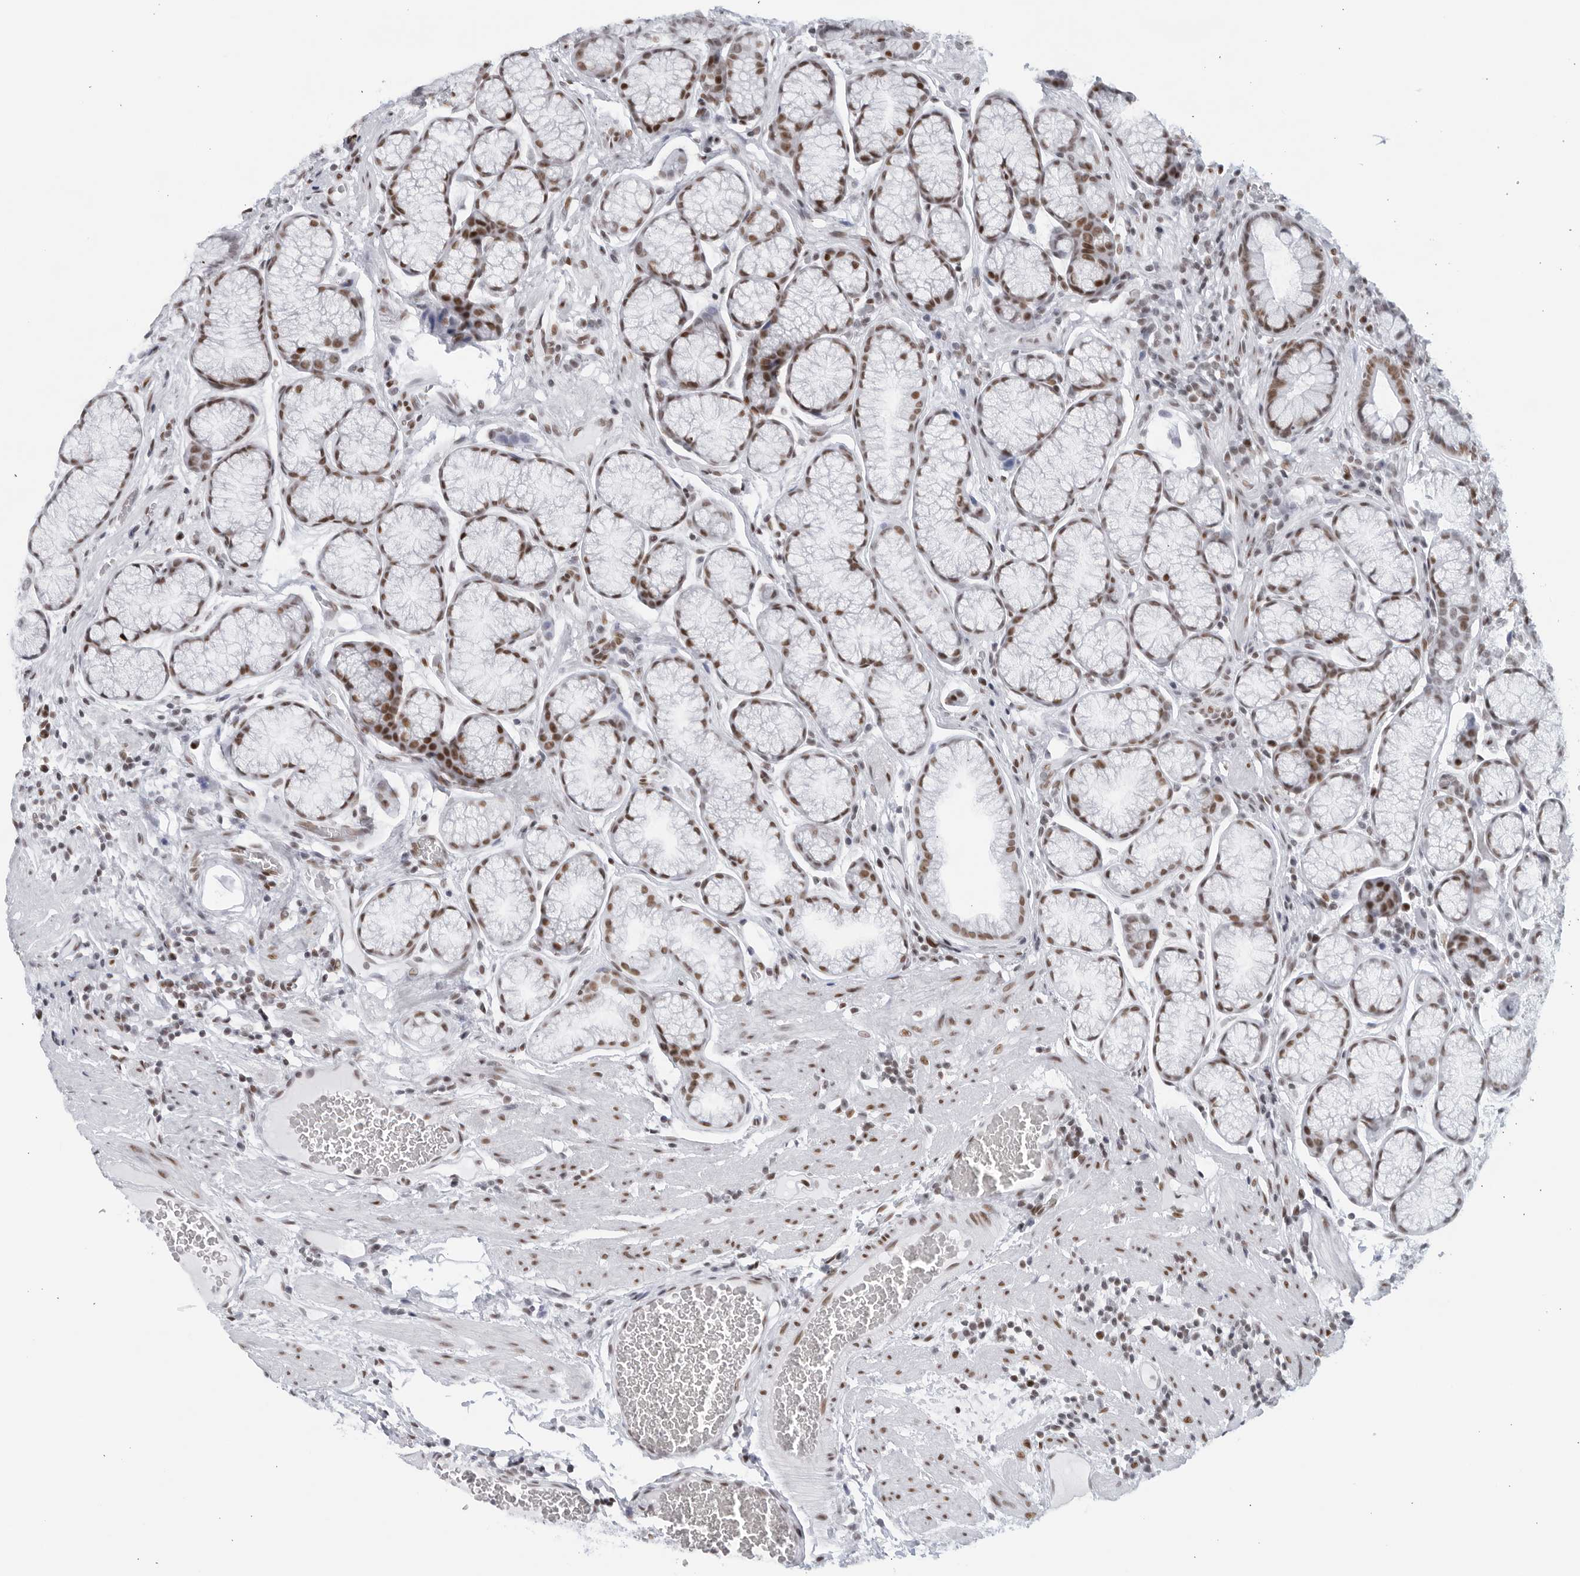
{"staining": {"intensity": "moderate", "quantity": ">75%", "location": "nuclear"}, "tissue": "stomach", "cell_type": "Glandular cells", "image_type": "normal", "snomed": [{"axis": "morphology", "description": "Normal tissue, NOS"}, {"axis": "topography", "description": "Stomach"}], "caption": "The image shows a brown stain indicating the presence of a protein in the nuclear of glandular cells in stomach.", "gene": "HP1BP3", "patient": {"sex": "male", "age": 42}}